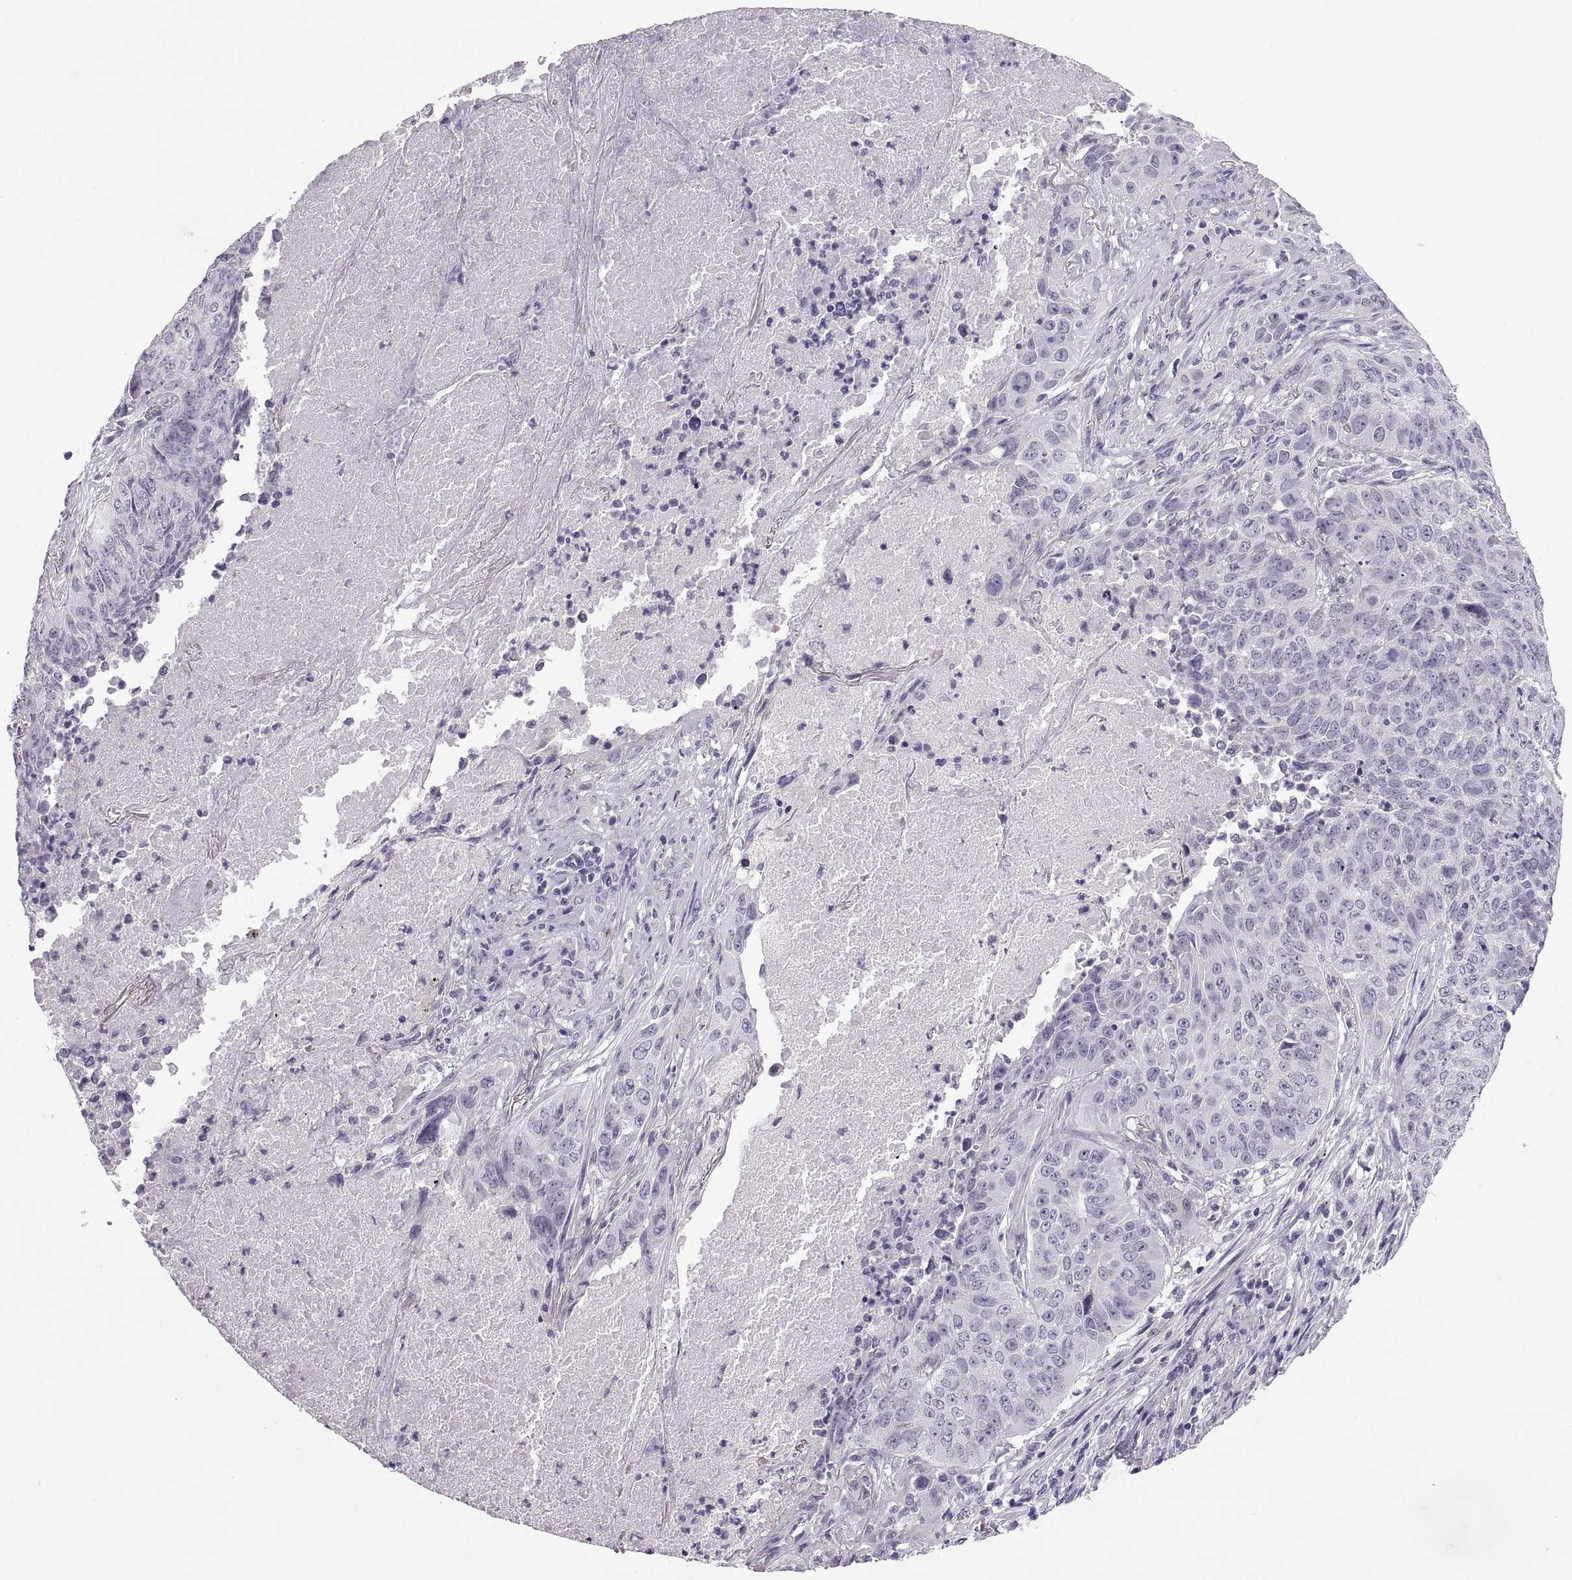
{"staining": {"intensity": "negative", "quantity": "none", "location": "none"}, "tissue": "lung cancer", "cell_type": "Tumor cells", "image_type": "cancer", "snomed": [{"axis": "morphology", "description": "Normal tissue, NOS"}, {"axis": "morphology", "description": "Squamous cell carcinoma, NOS"}, {"axis": "topography", "description": "Bronchus"}, {"axis": "topography", "description": "Lung"}], "caption": "DAB immunohistochemical staining of lung cancer (squamous cell carcinoma) displays no significant positivity in tumor cells. Brightfield microscopy of IHC stained with DAB (3,3'-diaminobenzidine) (brown) and hematoxylin (blue), captured at high magnification.", "gene": "QRICH2", "patient": {"sex": "male", "age": 64}}